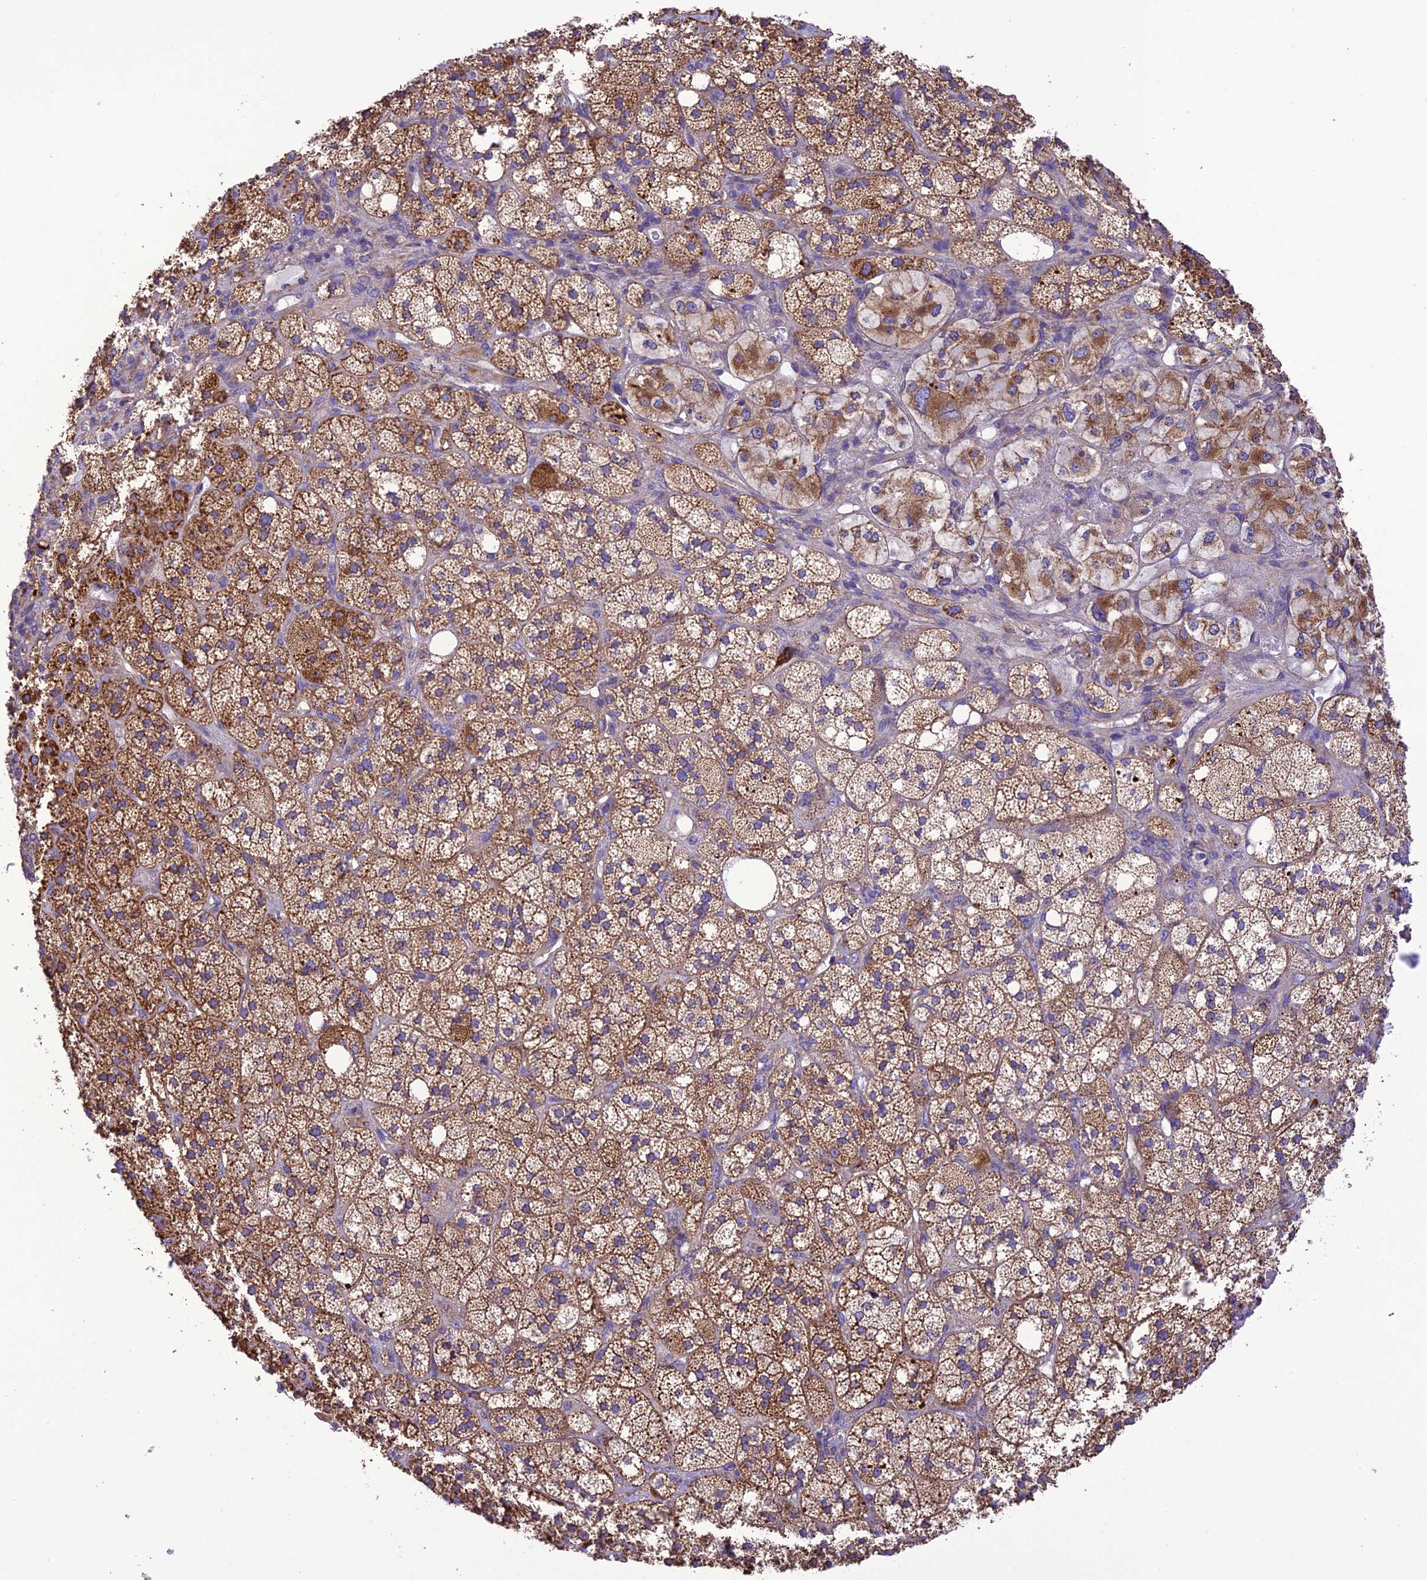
{"staining": {"intensity": "moderate", "quantity": ">75%", "location": "cytoplasmic/membranous"}, "tissue": "adrenal gland", "cell_type": "Glandular cells", "image_type": "normal", "snomed": [{"axis": "morphology", "description": "Normal tissue, NOS"}, {"axis": "topography", "description": "Adrenal gland"}], "caption": "Brown immunohistochemical staining in normal human adrenal gland exhibits moderate cytoplasmic/membranous expression in about >75% of glandular cells. (DAB (3,3'-diaminobenzidine) = brown stain, brightfield microscopy at high magnification).", "gene": "MAP3K12", "patient": {"sex": "male", "age": 61}}